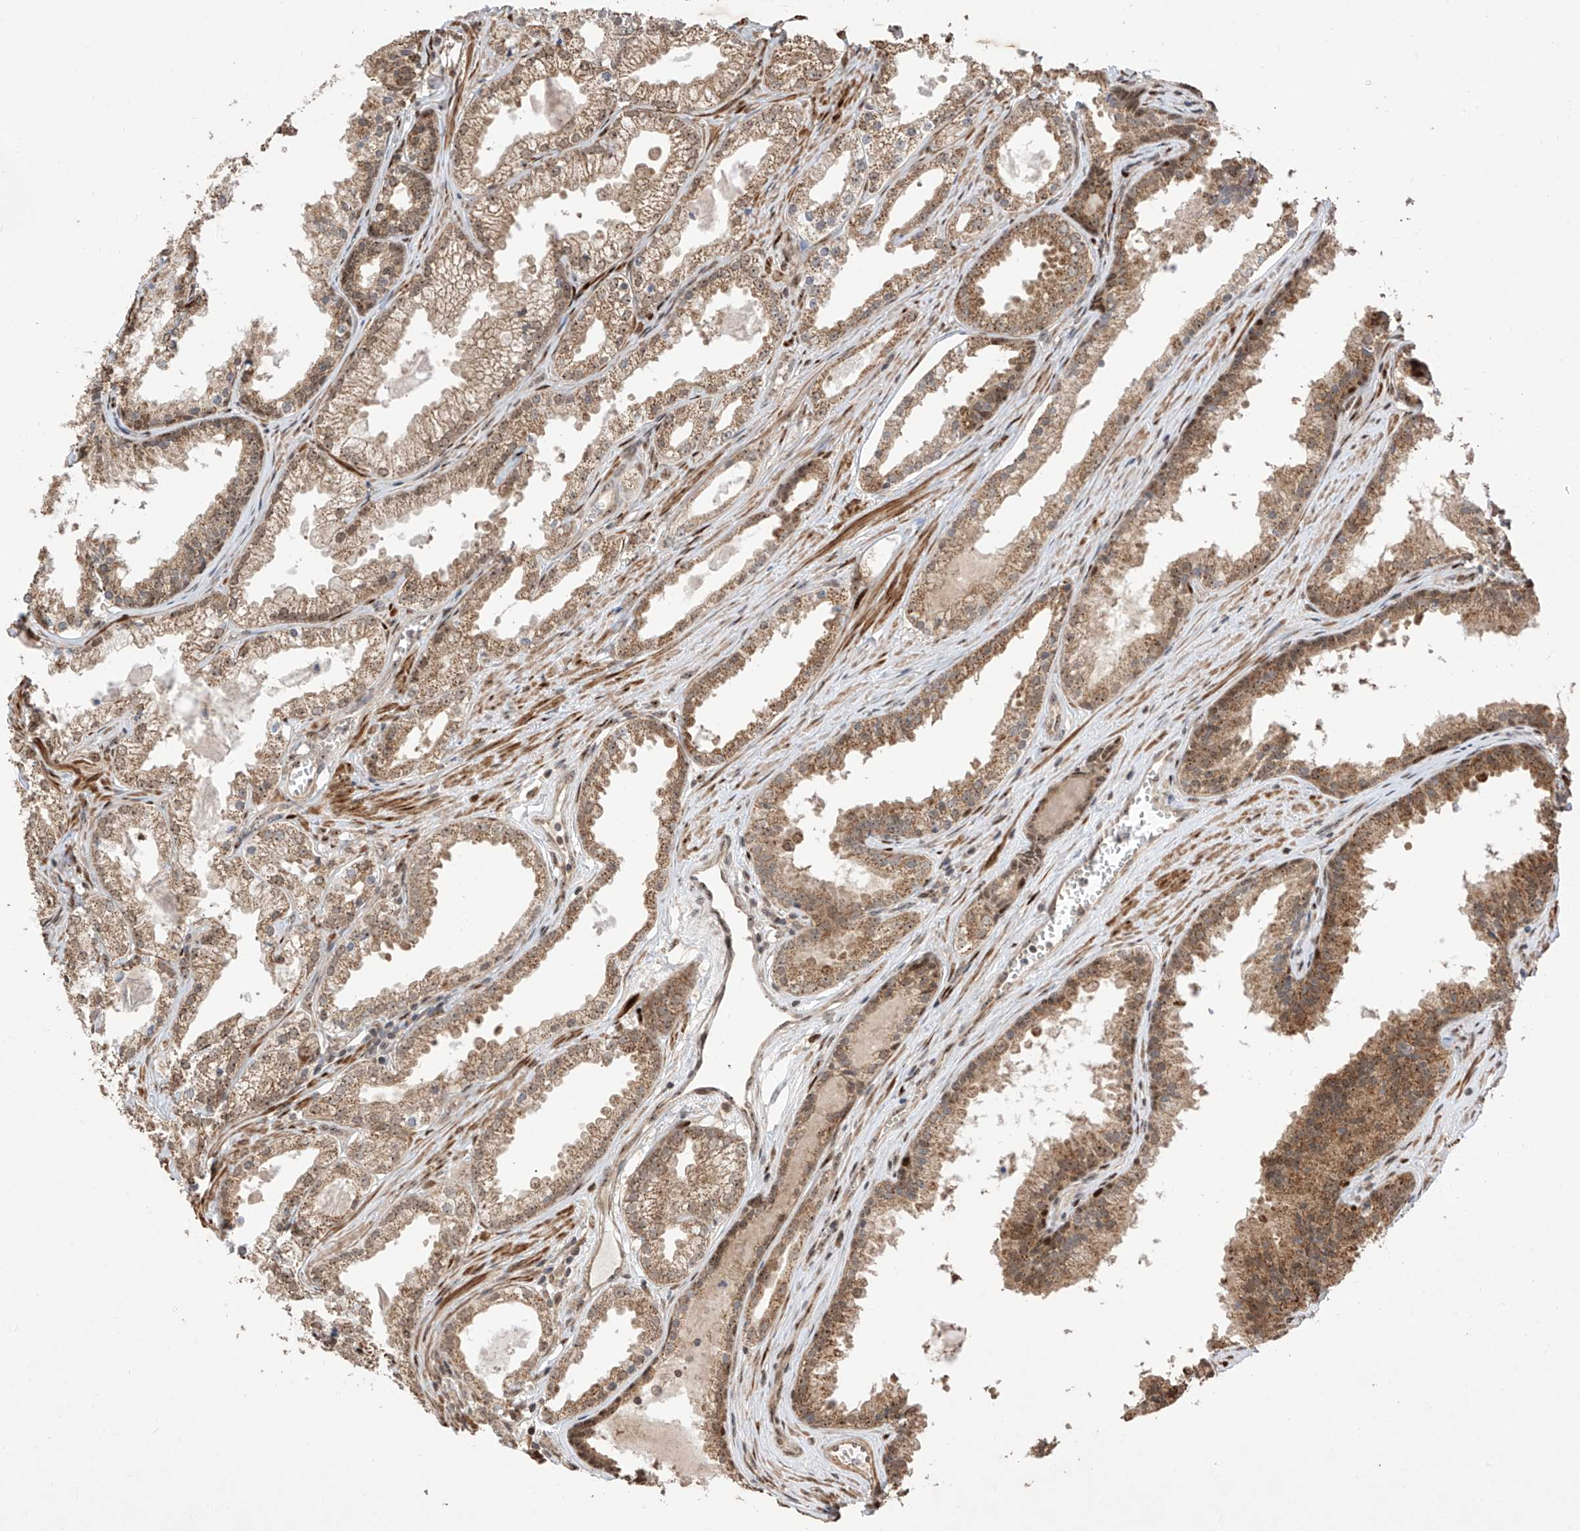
{"staining": {"intensity": "moderate", "quantity": ">75%", "location": "cytoplasmic/membranous,nuclear"}, "tissue": "prostate cancer", "cell_type": "Tumor cells", "image_type": "cancer", "snomed": [{"axis": "morphology", "description": "Adenocarcinoma, High grade"}, {"axis": "topography", "description": "Prostate"}], "caption": "Immunohistochemical staining of prostate cancer (high-grade adenocarcinoma) displays medium levels of moderate cytoplasmic/membranous and nuclear protein staining in approximately >75% of tumor cells. (DAB (3,3'-diaminobenzidine) = brown stain, brightfield microscopy at high magnification).", "gene": "LATS1", "patient": {"sex": "male", "age": 68}}